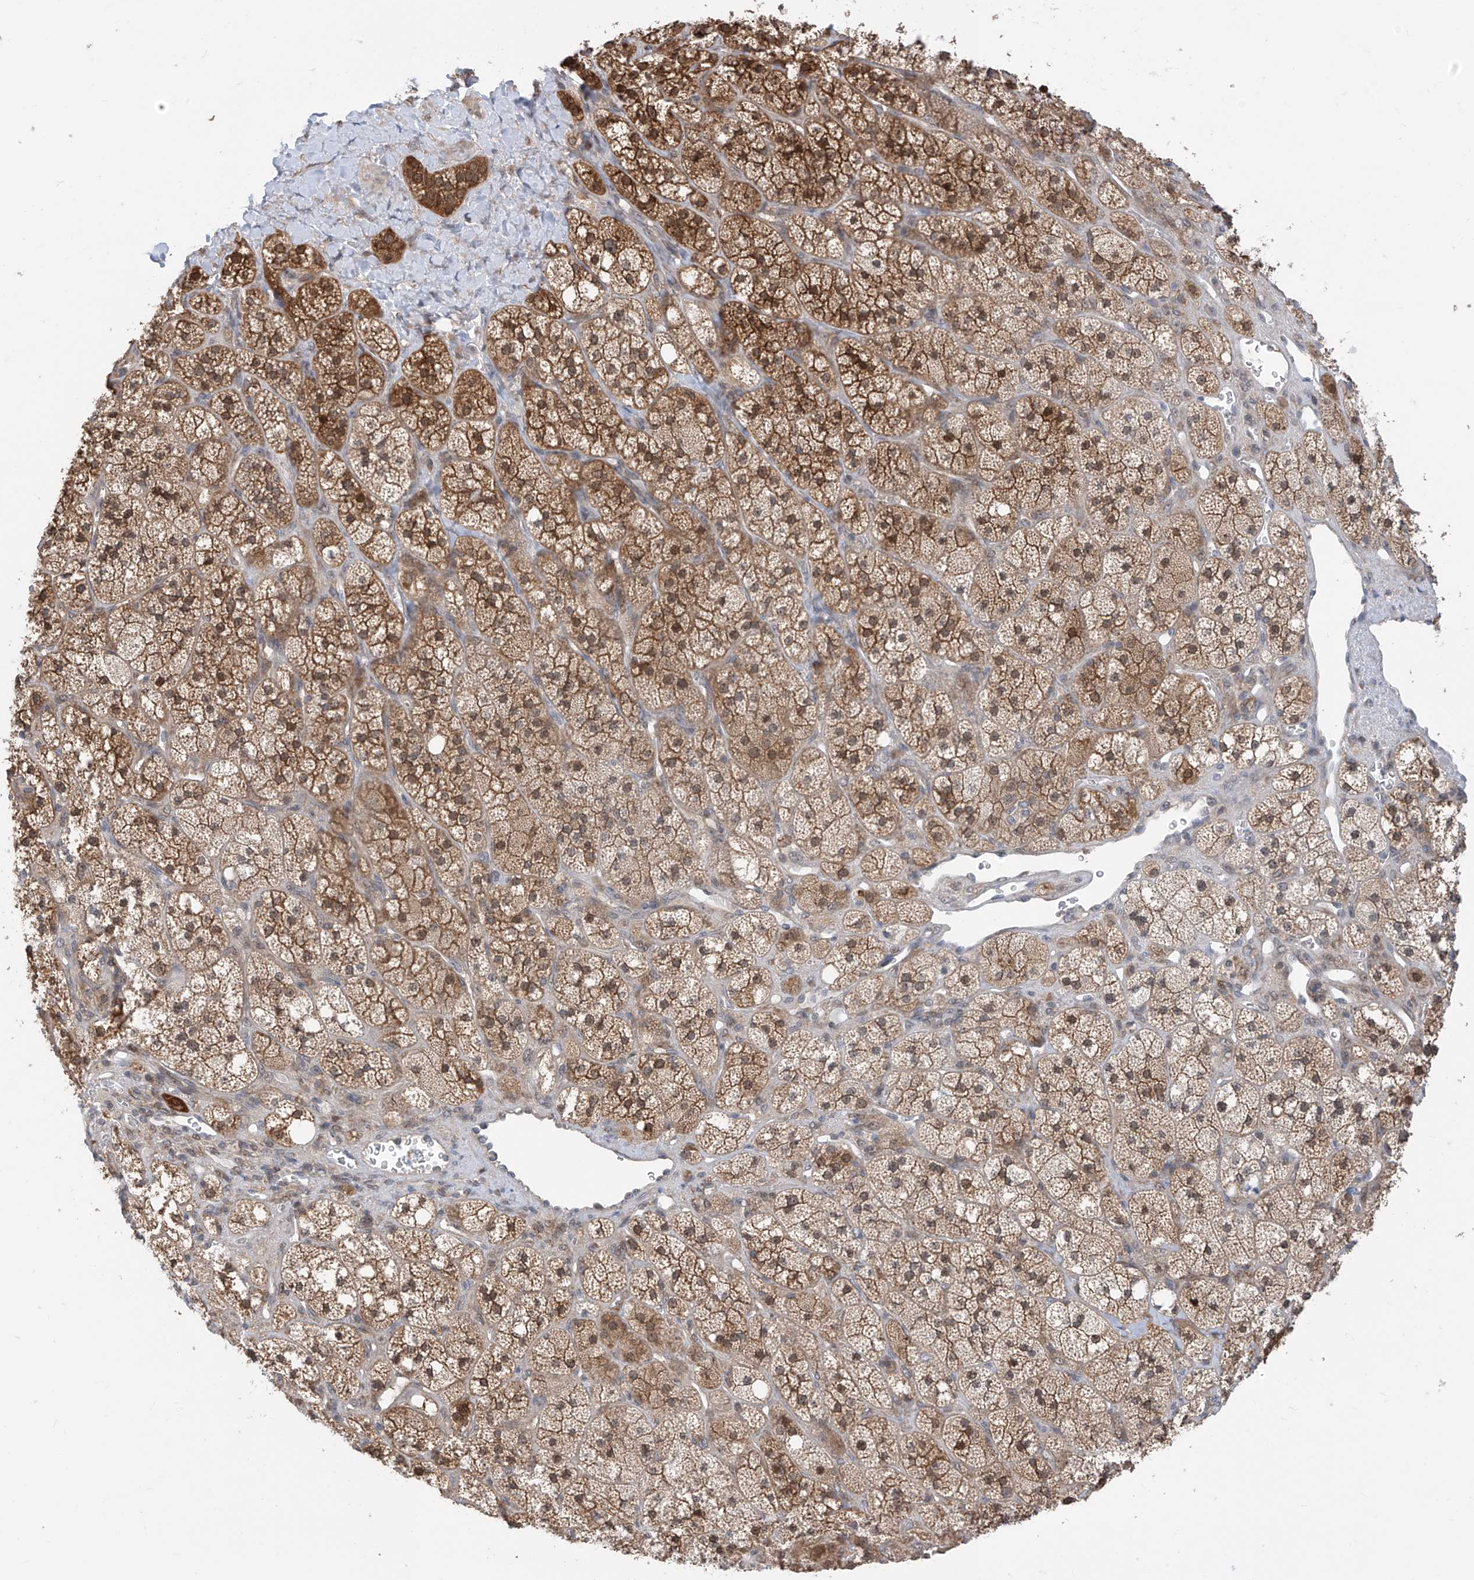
{"staining": {"intensity": "moderate", "quantity": ">75%", "location": "cytoplasmic/membranous,nuclear"}, "tissue": "adrenal gland", "cell_type": "Glandular cells", "image_type": "normal", "snomed": [{"axis": "morphology", "description": "Normal tissue, NOS"}, {"axis": "topography", "description": "Adrenal gland"}], "caption": "The micrograph displays immunohistochemical staining of benign adrenal gland. There is moderate cytoplasmic/membranous,nuclear expression is identified in approximately >75% of glandular cells.", "gene": "TTC38", "patient": {"sex": "male", "age": 61}}